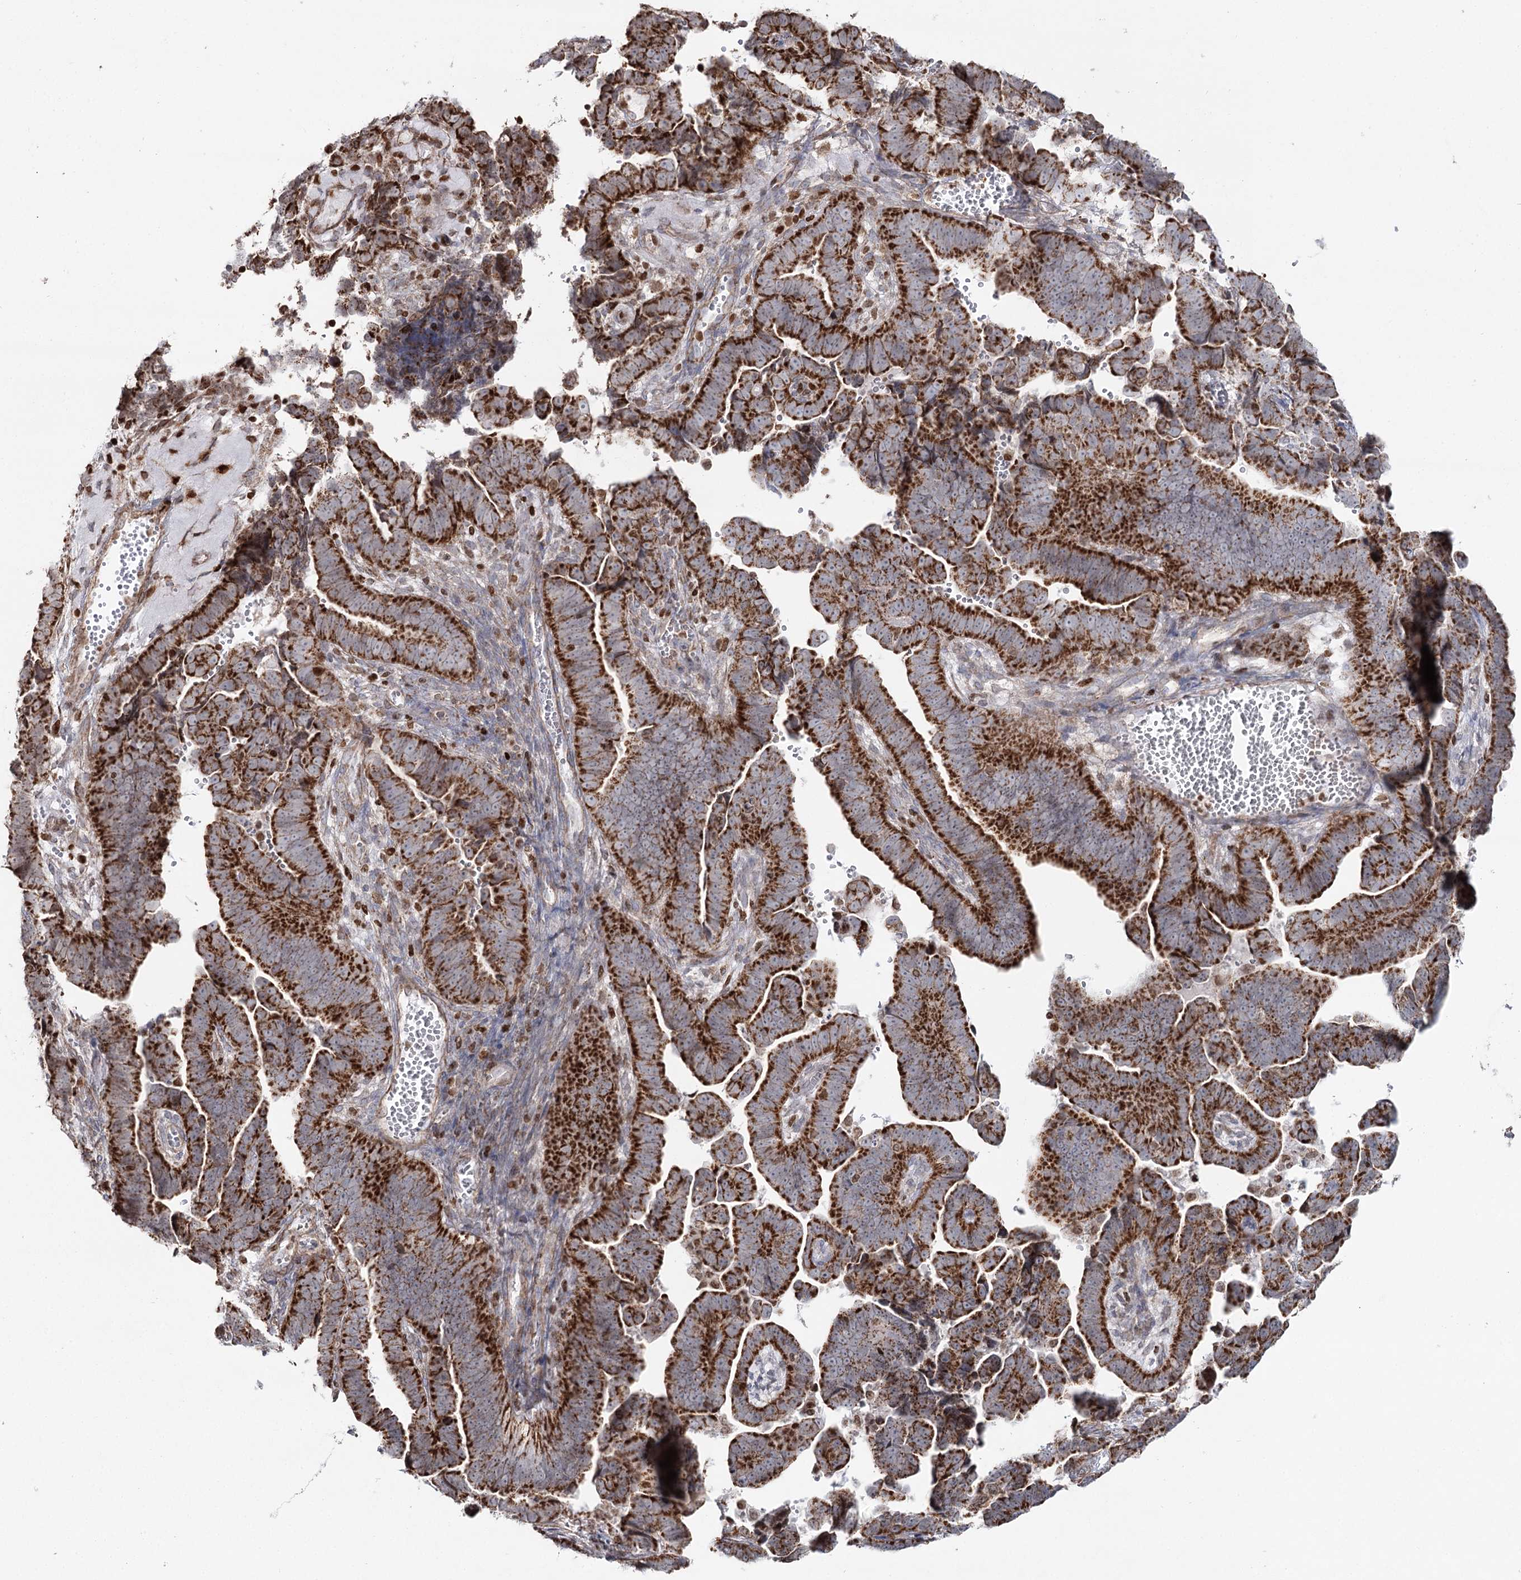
{"staining": {"intensity": "strong", "quantity": ">75%", "location": "cytoplasmic/membranous"}, "tissue": "endometrial cancer", "cell_type": "Tumor cells", "image_type": "cancer", "snomed": [{"axis": "morphology", "description": "Adenocarcinoma, NOS"}, {"axis": "topography", "description": "Endometrium"}], "caption": "This is an image of IHC staining of endometrial cancer, which shows strong positivity in the cytoplasmic/membranous of tumor cells.", "gene": "PDHX", "patient": {"sex": "female", "age": 75}}